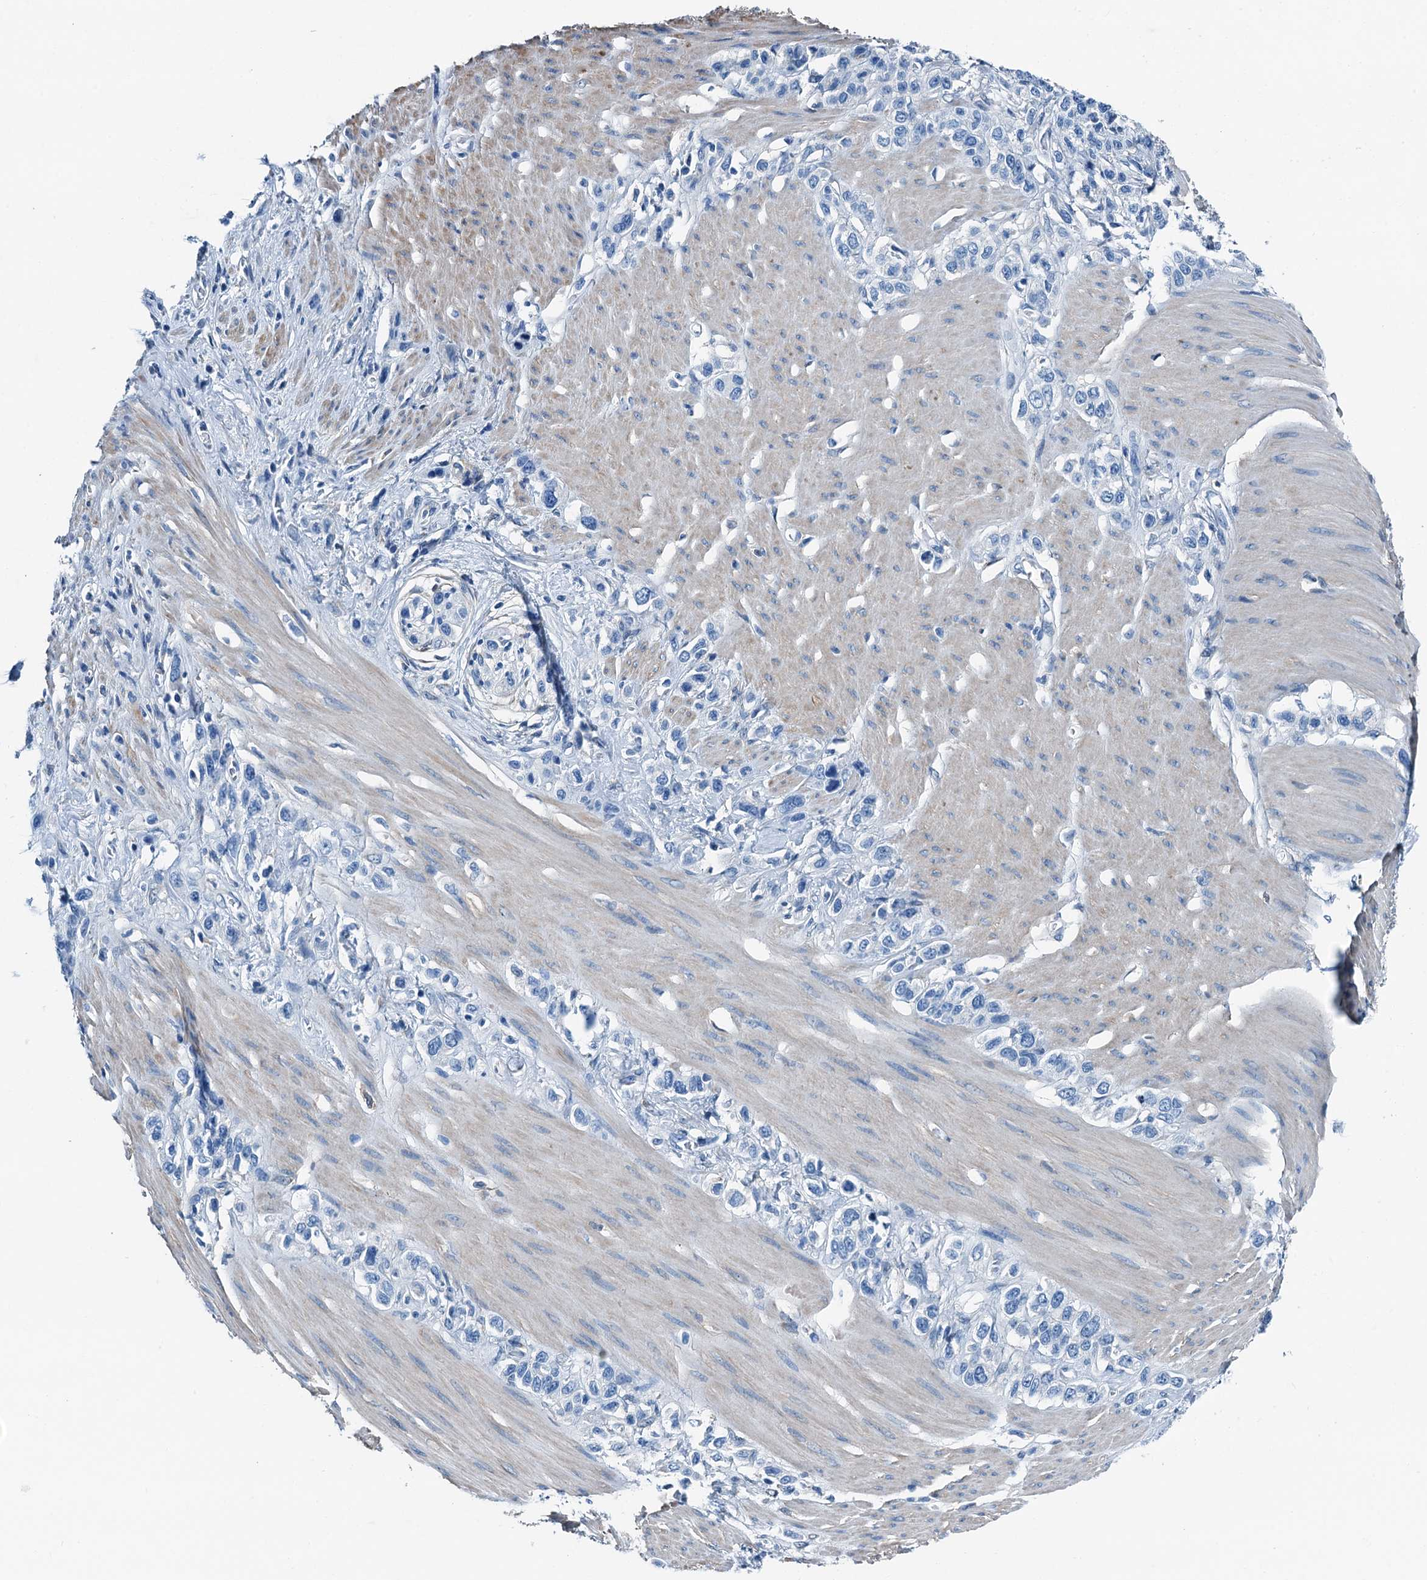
{"staining": {"intensity": "negative", "quantity": "none", "location": "none"}, "tissue": "stomach cancer", "cell_type": "Tumor cells", "image_type": "cancer", "snomed": [{"axis": "morphology", "description": "Adenocarcinoma, NOS"}, {"axis": "morphology", "description": "Adenocarcinoma, High grade"}, {"axis": "topography", "description": "Stomach, upper"}, {"axis": "topography", "description": "Stomach, lower"}], "caption": "Immunohistochemistry (IHC) of stomach cancer (high-grade adenocarcinoma) exhibits no positivity in tumor cells. (Brightfield microscopy of DAB immunohistochemistry at high magnification).", "gene": "RAB3IL1", "patient": {"sex": "female", "age": 65}}